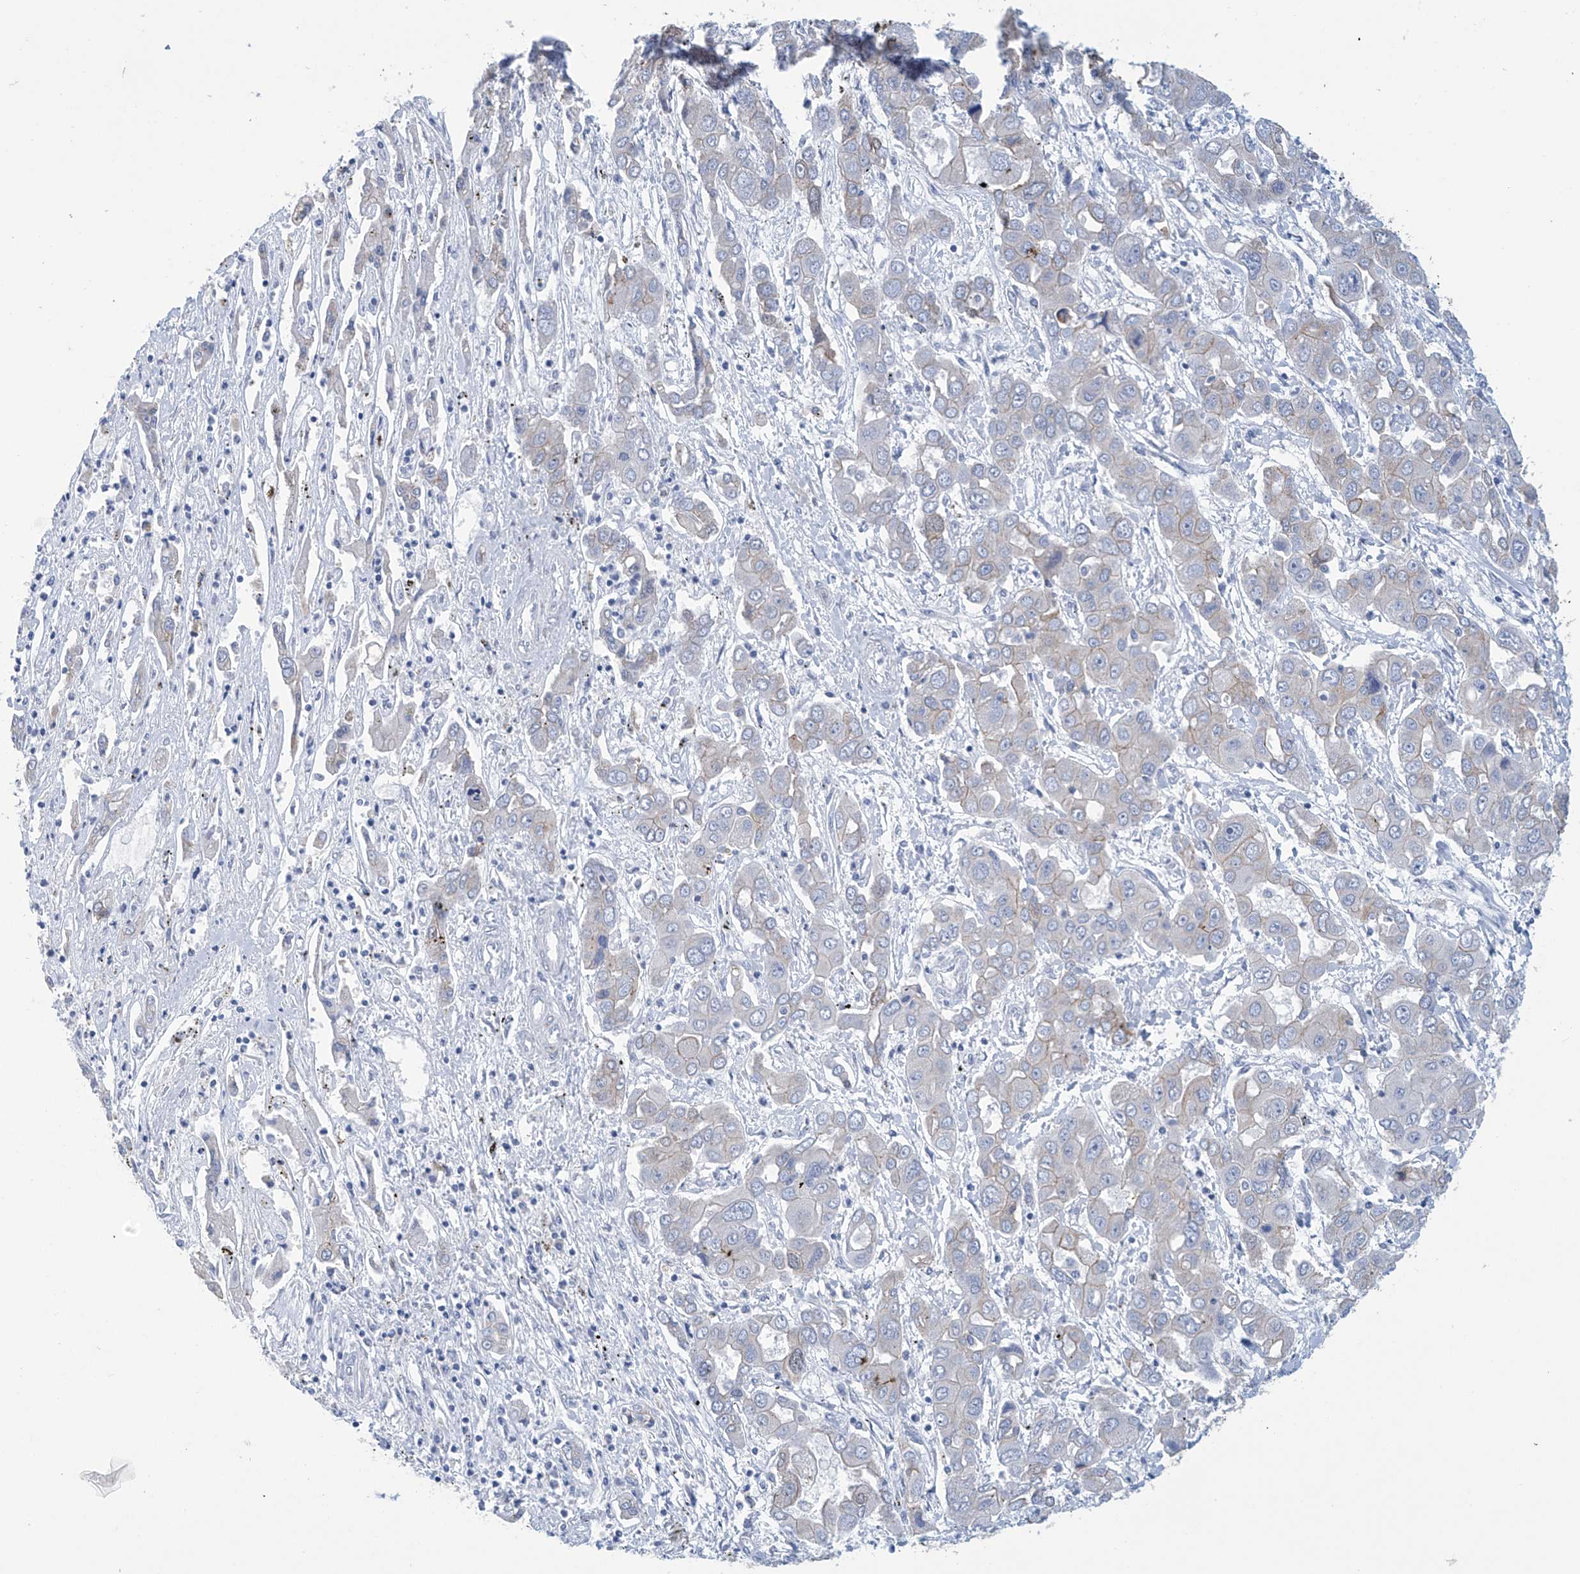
{"staining": {"intensity": "weak", "quantity": "<25%", "location": "cytoplasmic/membranous"}, "tissue": "liver cancer", "cell_type": "Tumor cells", "image_type": "cancer", "snomed": [{"axis": "morphology", "description": "Cholangiocarcinoma"}, {"axis": "topography", "description": "Liver"}], "caption": "Protein analysis of cholangiocarcinoma (liver) reveals no significant positivity in tumor cells.", "gene": "DSP", "patient": {"sex": "male", "age": 67}}